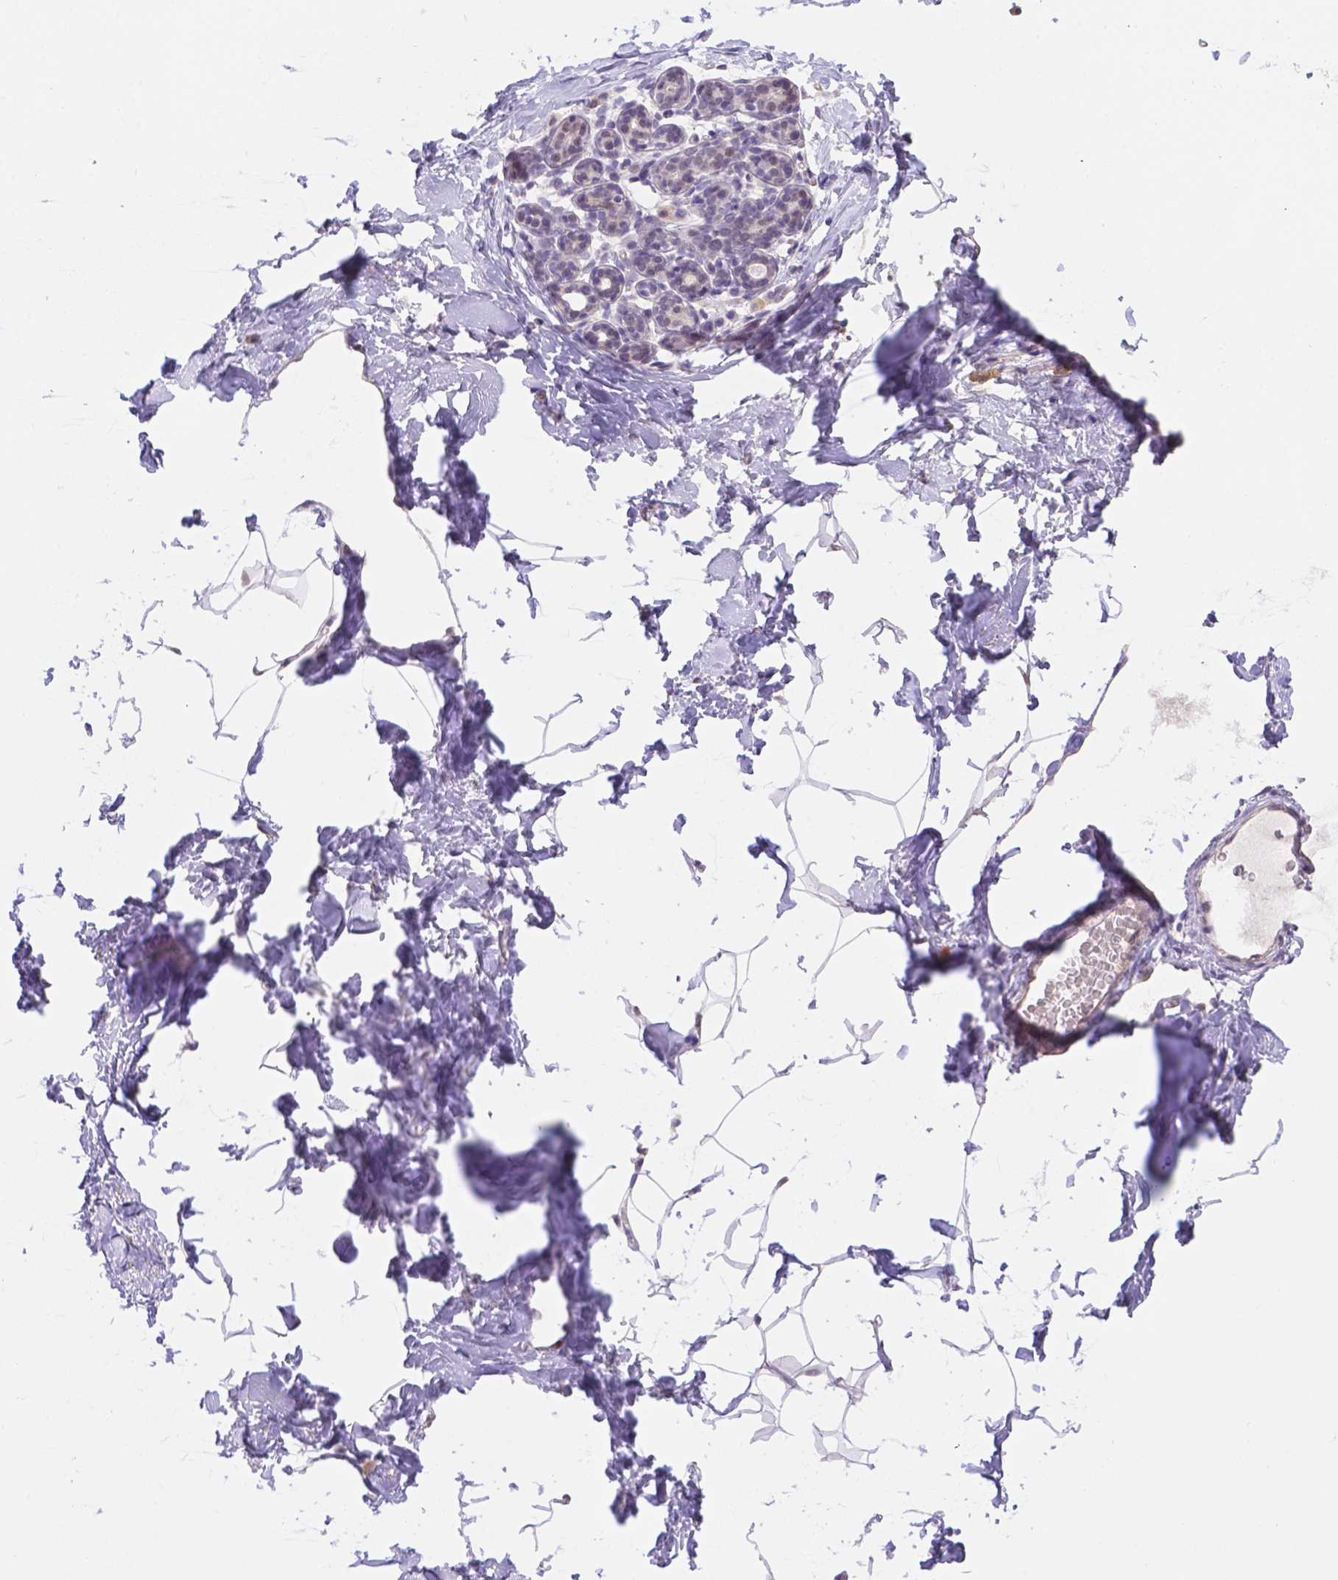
{"staining": {"intensity": "weak", "quantity": ">75%", "location": "cytoplasmic/membranous,nuclear"}, "tissue": "breast", "cell_type": "Adipocytes", "image_type": "normal", "snomed": [{"axis": "morphology", "description": "Normal tissue, NOS"}, {"axis": "topography", "description": "Breast"}], "caption": "A brown stain labels weak cytoplasmic/membranous,nuclear expression of a protein in adipocytes of unremarkable human breast.", "gene": "NXPE2", "patient": {"sex": "female", "age": 32}}